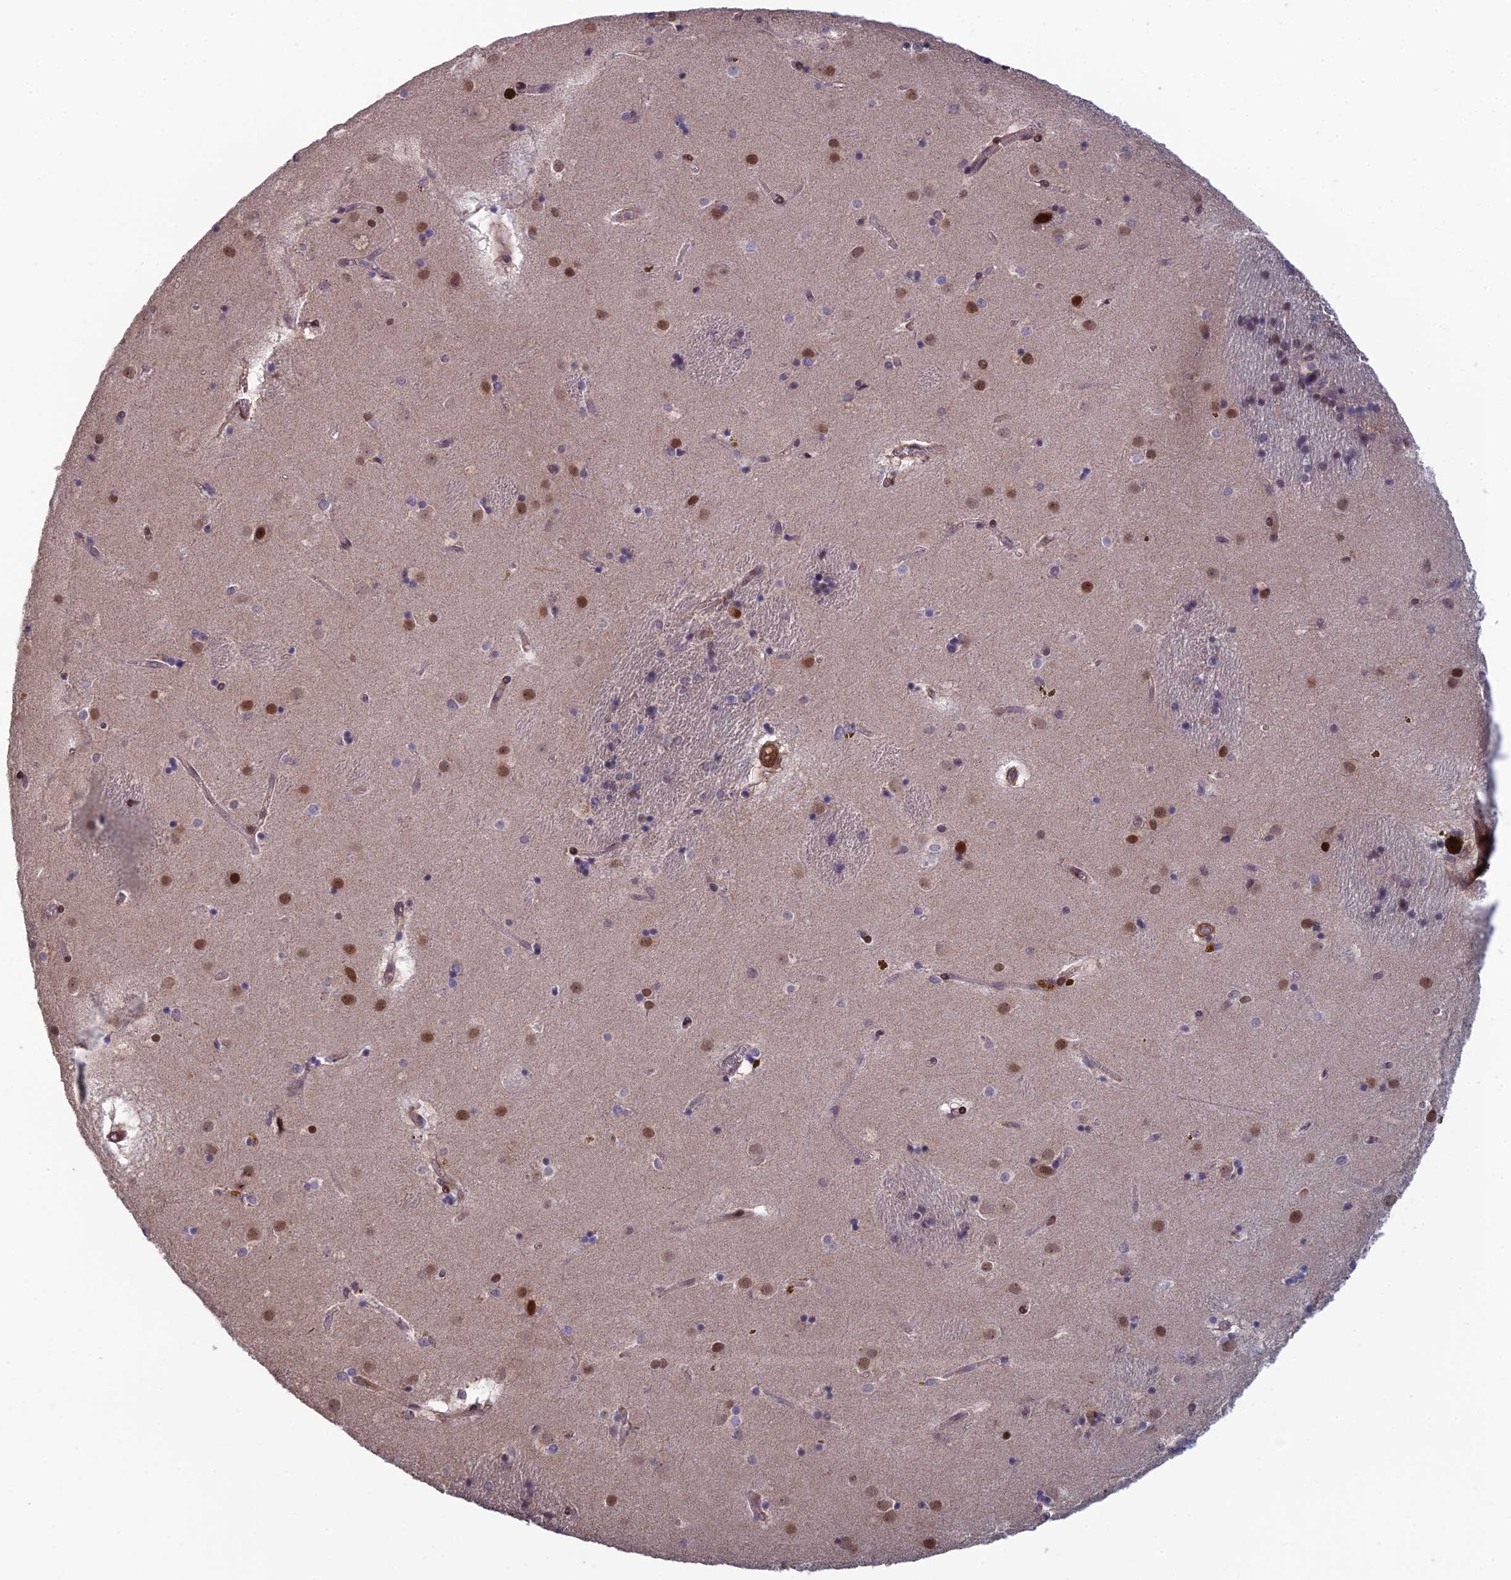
{"staining": {"intensity": "moderate", "quantity": "<25%", "location": "nuclear"}, "tissue": "caudate", "cell_type": "Glial cells", "image_type": "normal", "snomed": [{"axis": "morphology", "description": "Normal tissue, NOS"}, {"axis": "topography", "description": "Lateral ventricle wall"}], "caption": "Immunohistochemical staining of benign caudate demonstrates moderate nuclear protein expression in about <25% of glial cells.", "gene": "CCDC183", "patient": {"sex": "male", "age": 70}}